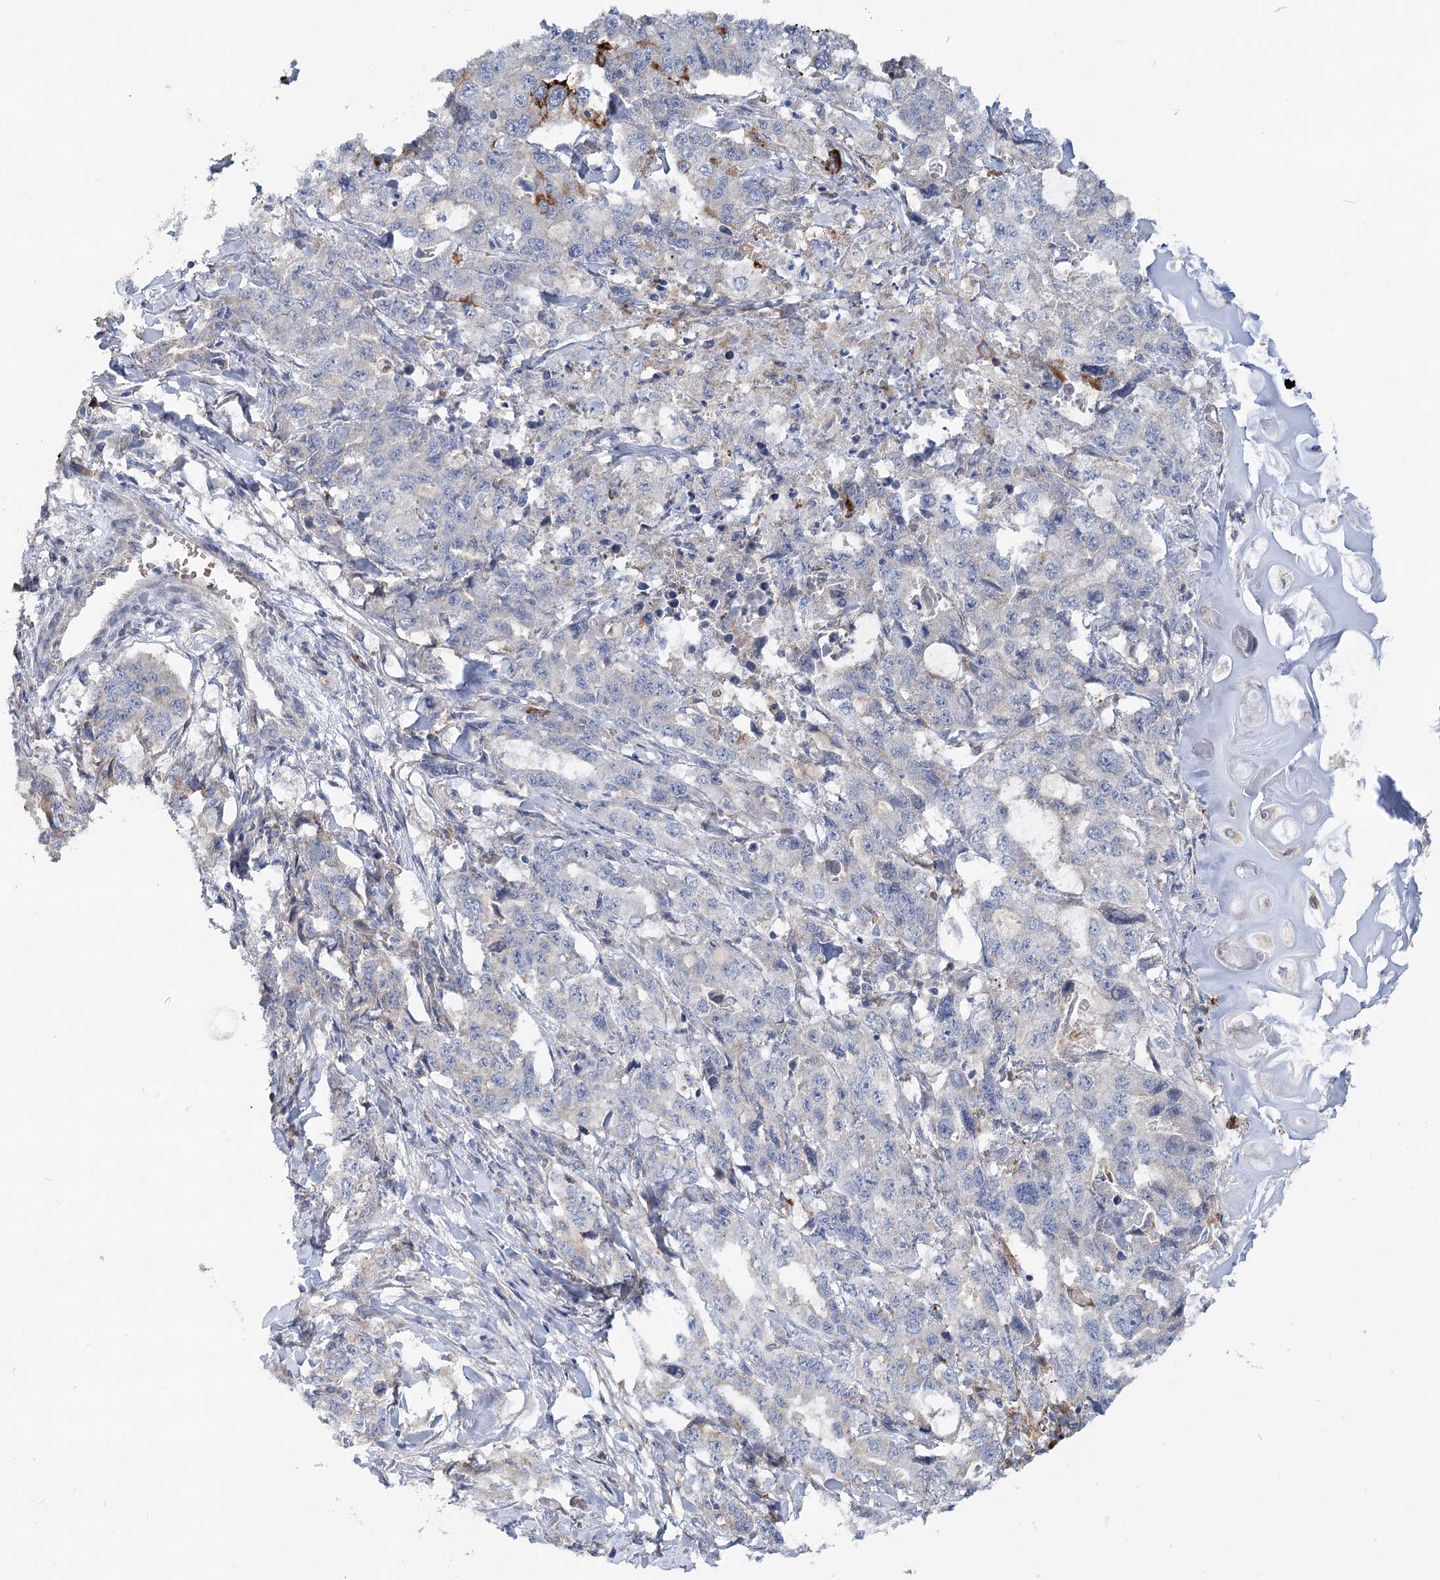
{"staining": {"intensity": "strong", "quantity": "<25%", "location": "cytoplasmic/membranous"}, "tissue": "lung cancer", "cell_type": "Tumor cells", "image_type": "cancer", "snomed": [{"axis": "morphology", "description": "Adenocarcinoma, NOS"}, {"axis": "topography", "description": "Lung"}], "caption": "Human lung cancer (adenocarcinoma) stained with a brown dye demonstrates strong cytoplasmic/membranous positive positivity in about <25% of tumor cells.", "gene": "CIB4", "patient": {"sex": "female", "age": 51}}